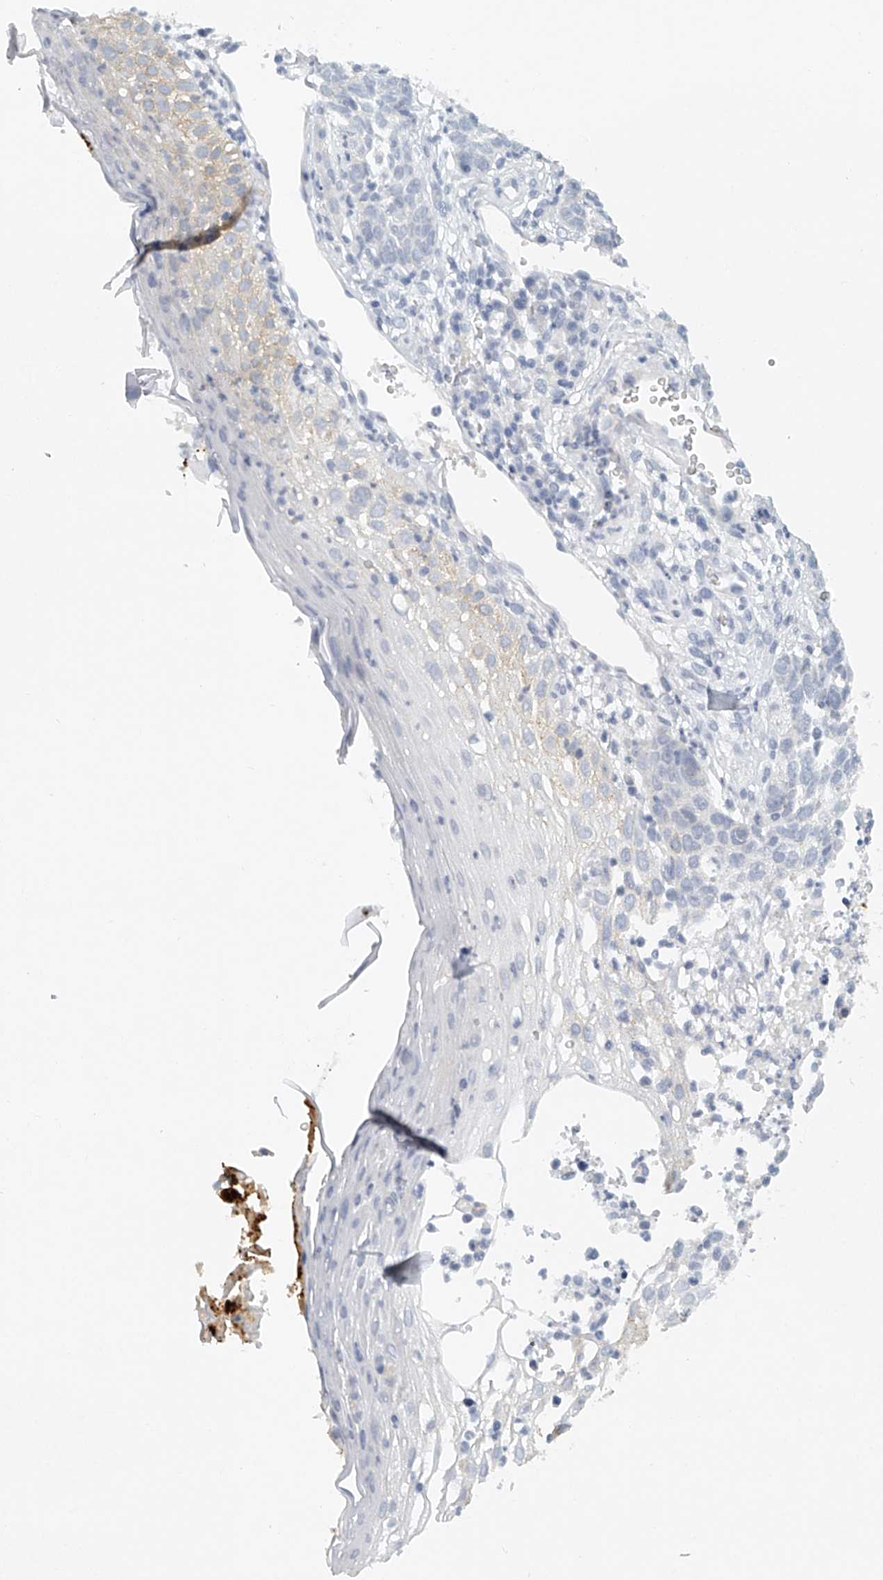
{"staining": {"intensity": "negative", "quantity": "none", "location": "none"}, "tissue": "skin cancer", "cell_type": "Tumor cells", "image_type": "cancer", "snomed": [{"axis": "morphology", "description": "Basal cell carcinoma"}, {"axis": "topography", "description": "Skin"}], "caption": "Immunohistochemistry image of neoplastic tissue: skin cancer (basal cell carcinoma) stained with DAB reveals no significant protein expression in tumor cells.", "gene": "FAT2", "patient": {"sex": "female", "age": 84}}